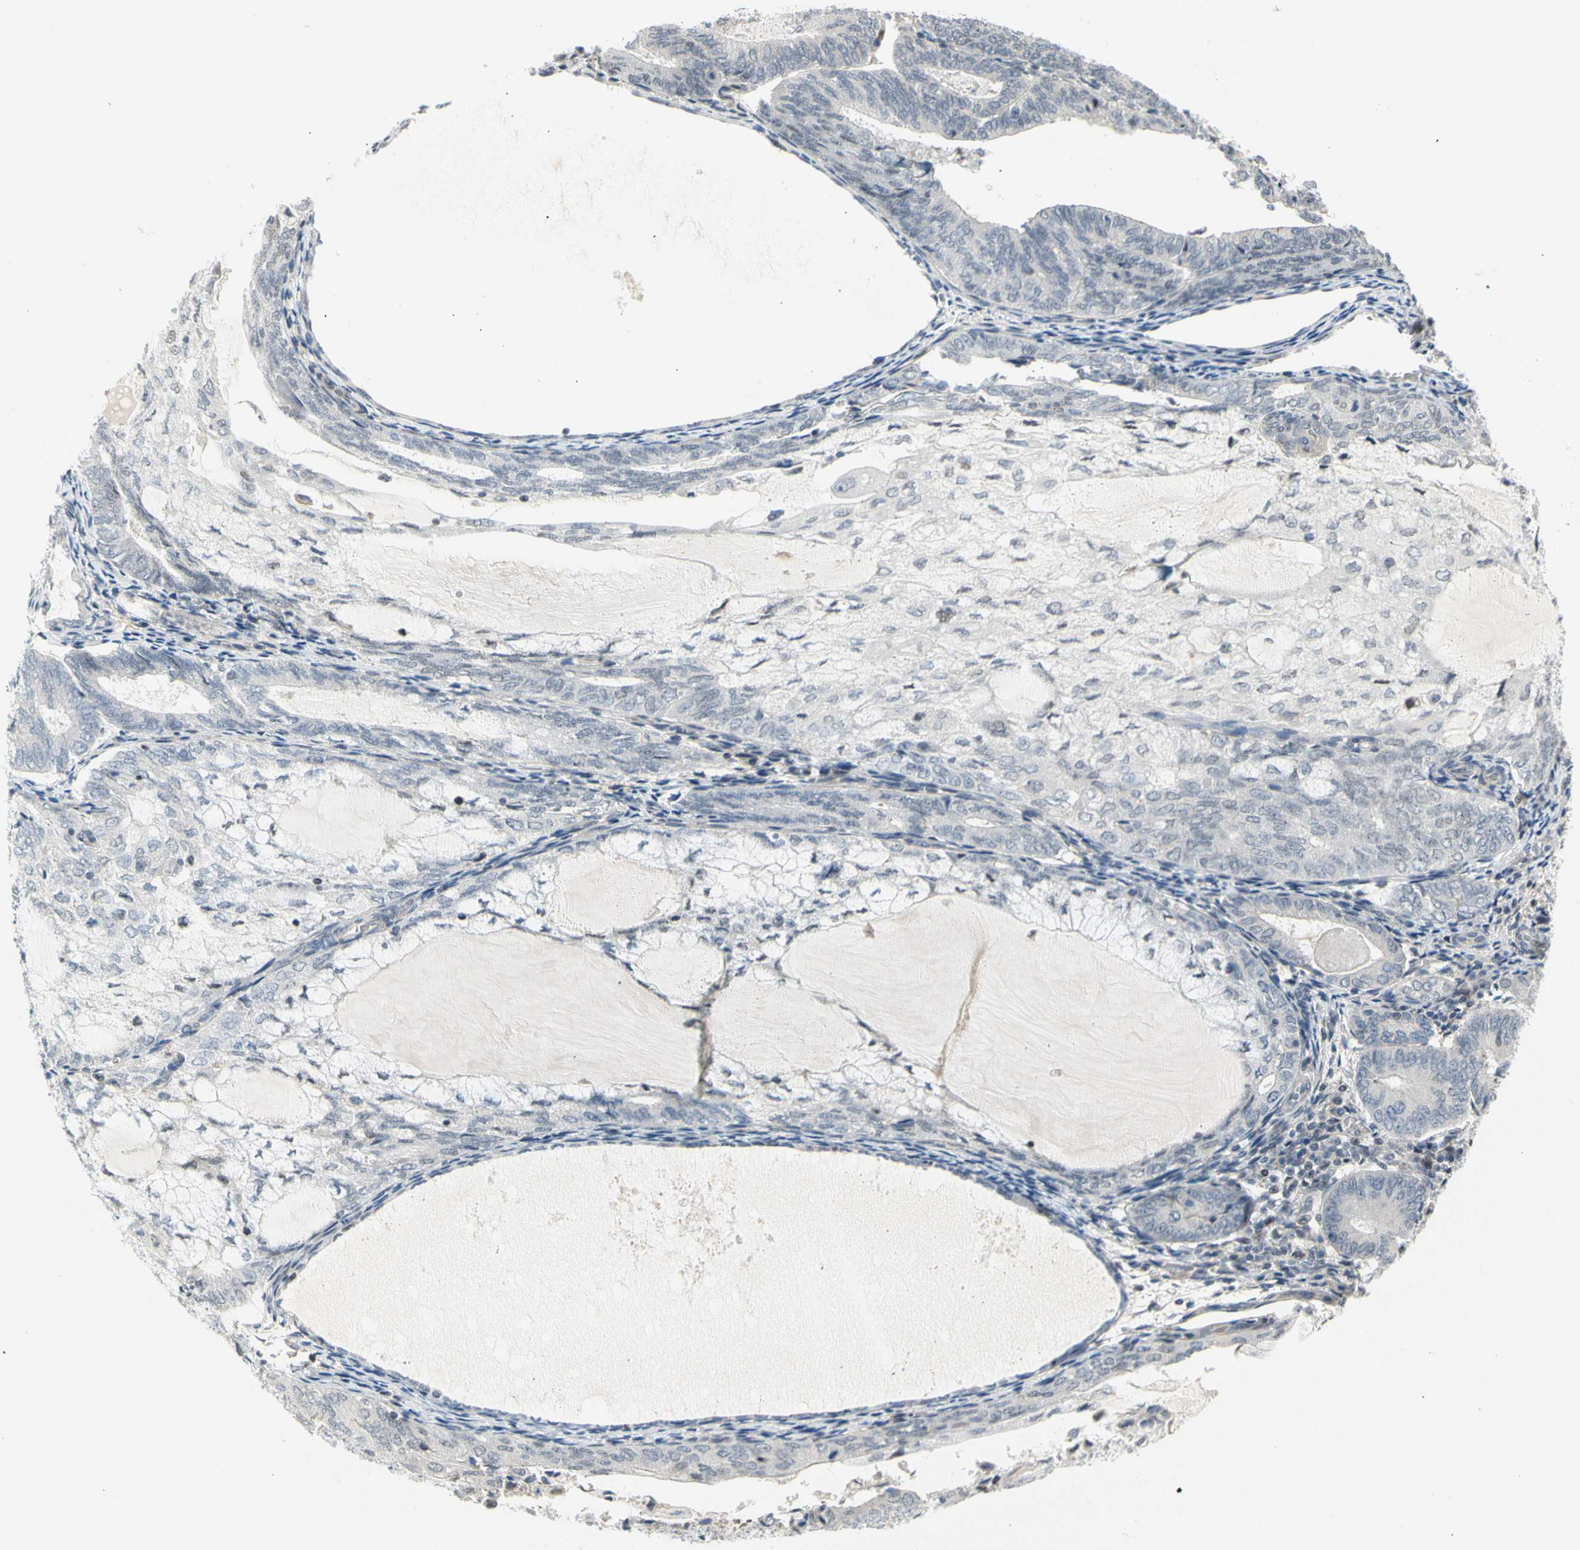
{"staining": {"intensity": "negative", "quantity": "none", "location": "none"}, "tissue": "endometrial cancer", "cell_type": "Tumor cells", "image_type": "cancer", "snomed": [{"axis": "morphology", "description": "Adenocarcinoma, NOS"}, {"axis": "topography", "description": "Endometrium"}], "caption": "The image shows no staining of tumor cells in adenocarcinoma (endometrial).", "gene": "IMPG2", "patient": {"sex": "female", "age": 81}}